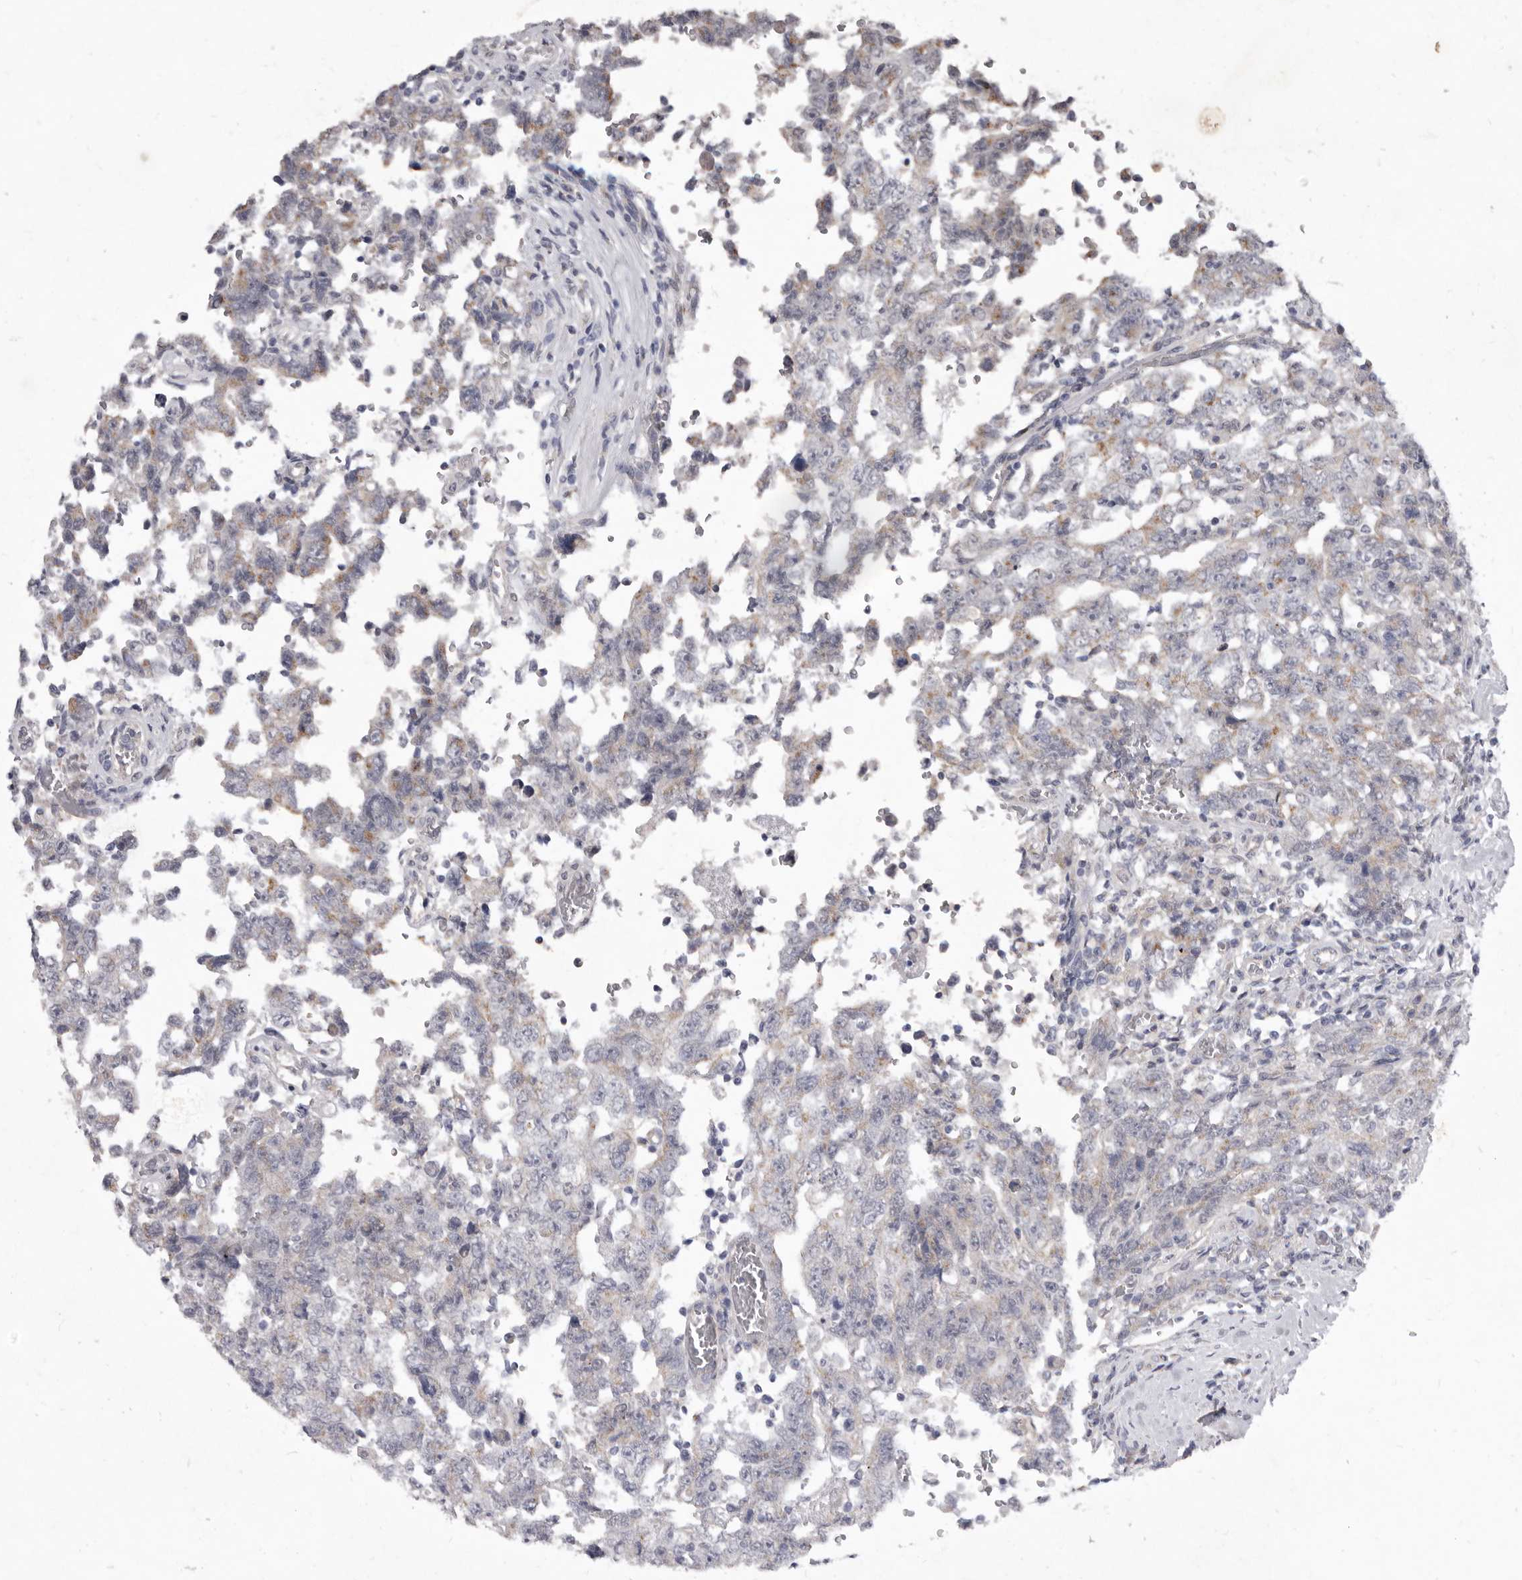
{"staining": {"intensity": "weak", "quantity": "25%-75%", "location": "cytoplasmic/membranous"}, "tissue": "testis cancer", "cell_type": "Tumor cells", "image_type": "cancer", "snomed": [{"axis": "morphology", "description": "Carcinoma, Embryonal, NOS"}, {"axis": "topography", "description": "Testis"}], "caption": "IHC micrograph of neoplastic tissue: testis cancer (embryonal carcinoma) stained using immunohistochemistry shows low levels of weak protein expression localized specifically in the cytoplasmic/membranous of tumor cells, appearing as a cytoplasmic/membranous brown color.", "gene": "P2RX6", "patient": {"sex": "male", "age": 26}}